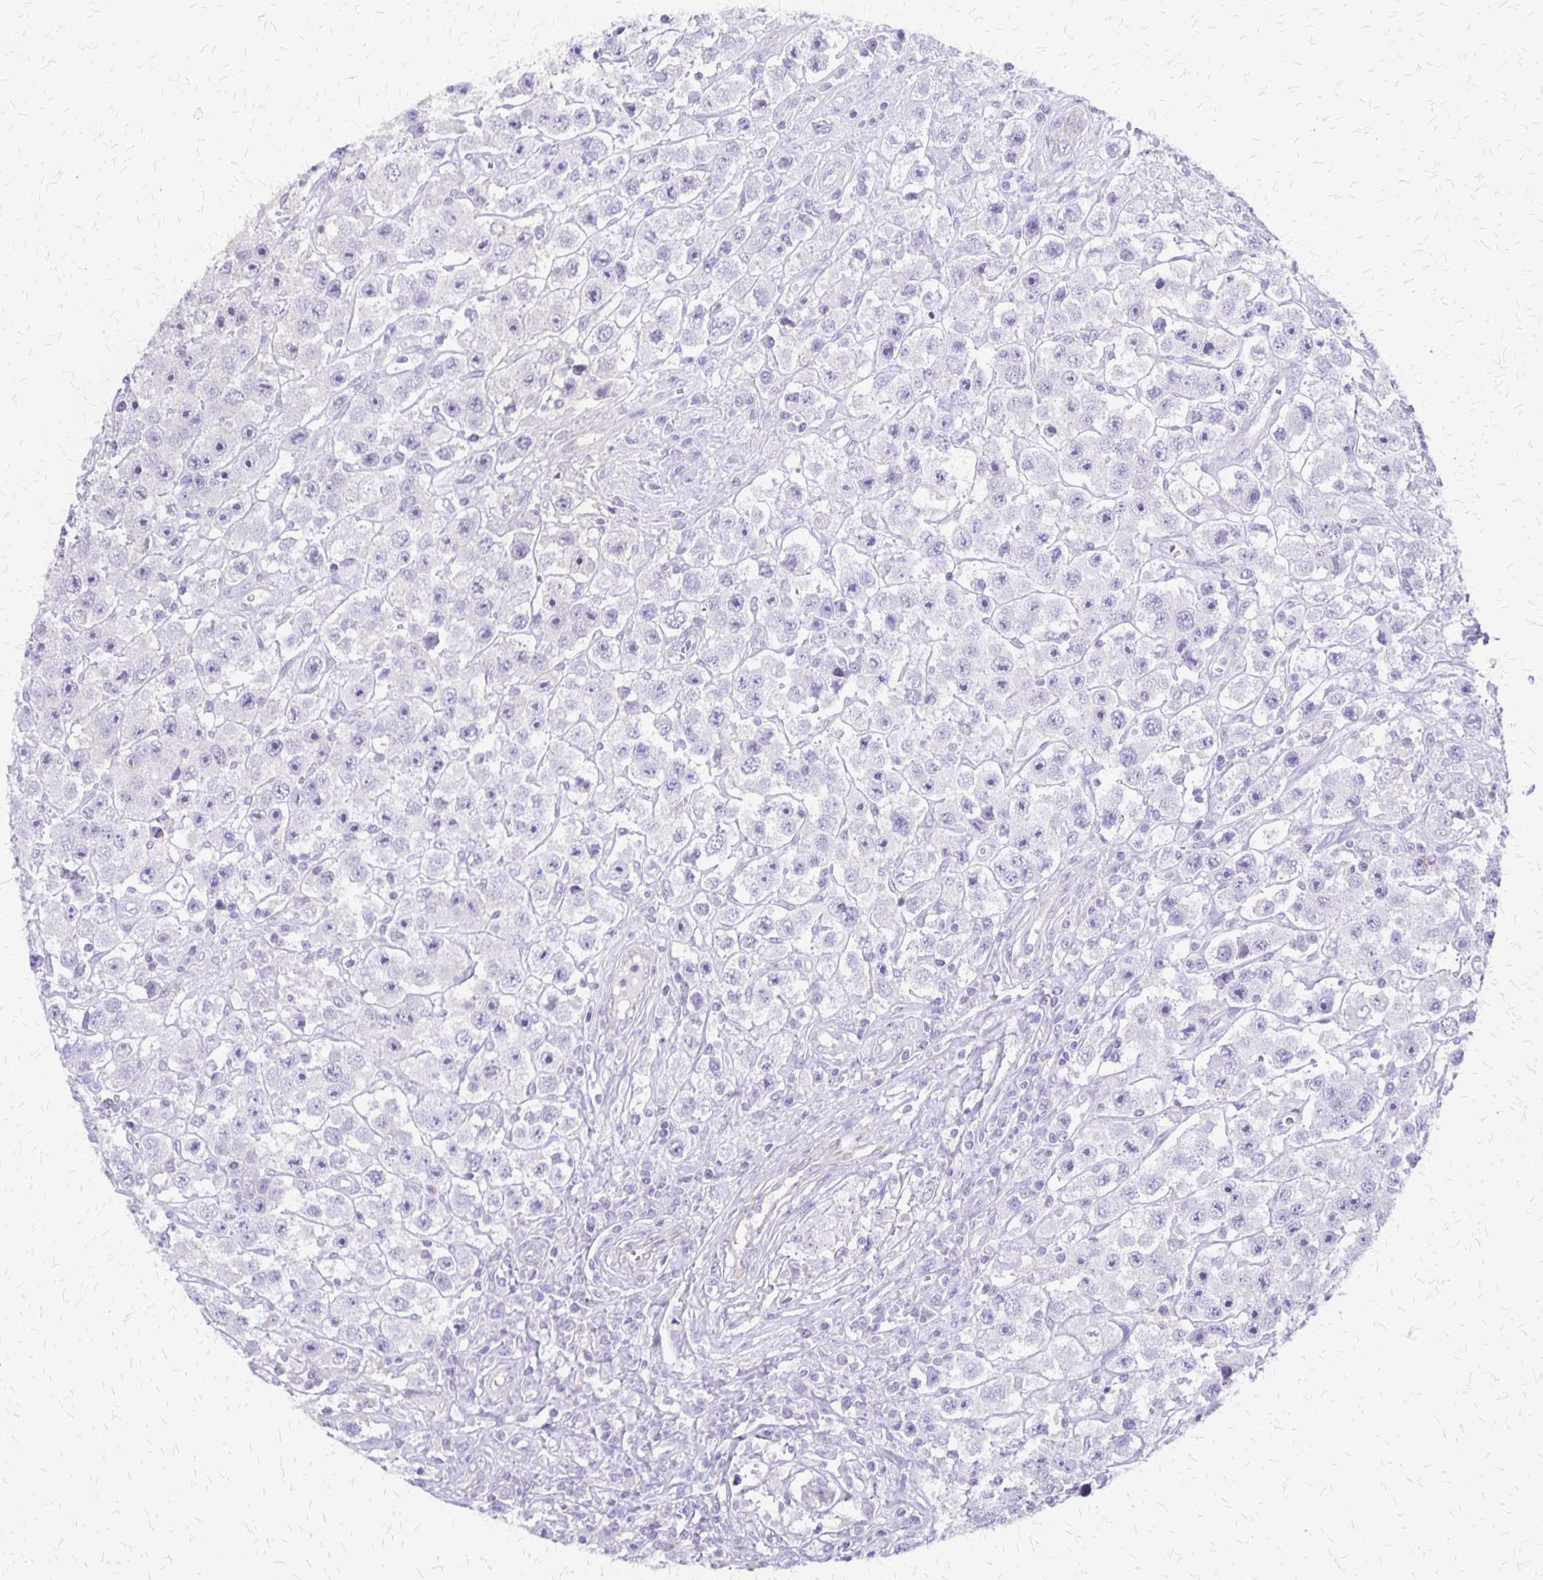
{"staining": {"intensity": "negative", "quantity": "none", "location": "none"}, "tissue": "testis cancer", "cell_type": "Tumor cells", "image_type": "cancer", "snomed": [{"axis": "morphology", "description": "Seminoma, NOS"}, {"axis": "topography", "description": "Testis"}], "caption": "A photomicrograph of seminoma (testis) stained for a protein displays no brown staining in tumor cells. Nuclei are stained in blue.", "gene": "SI", "patient": {"sex": "male", "age": 45}}